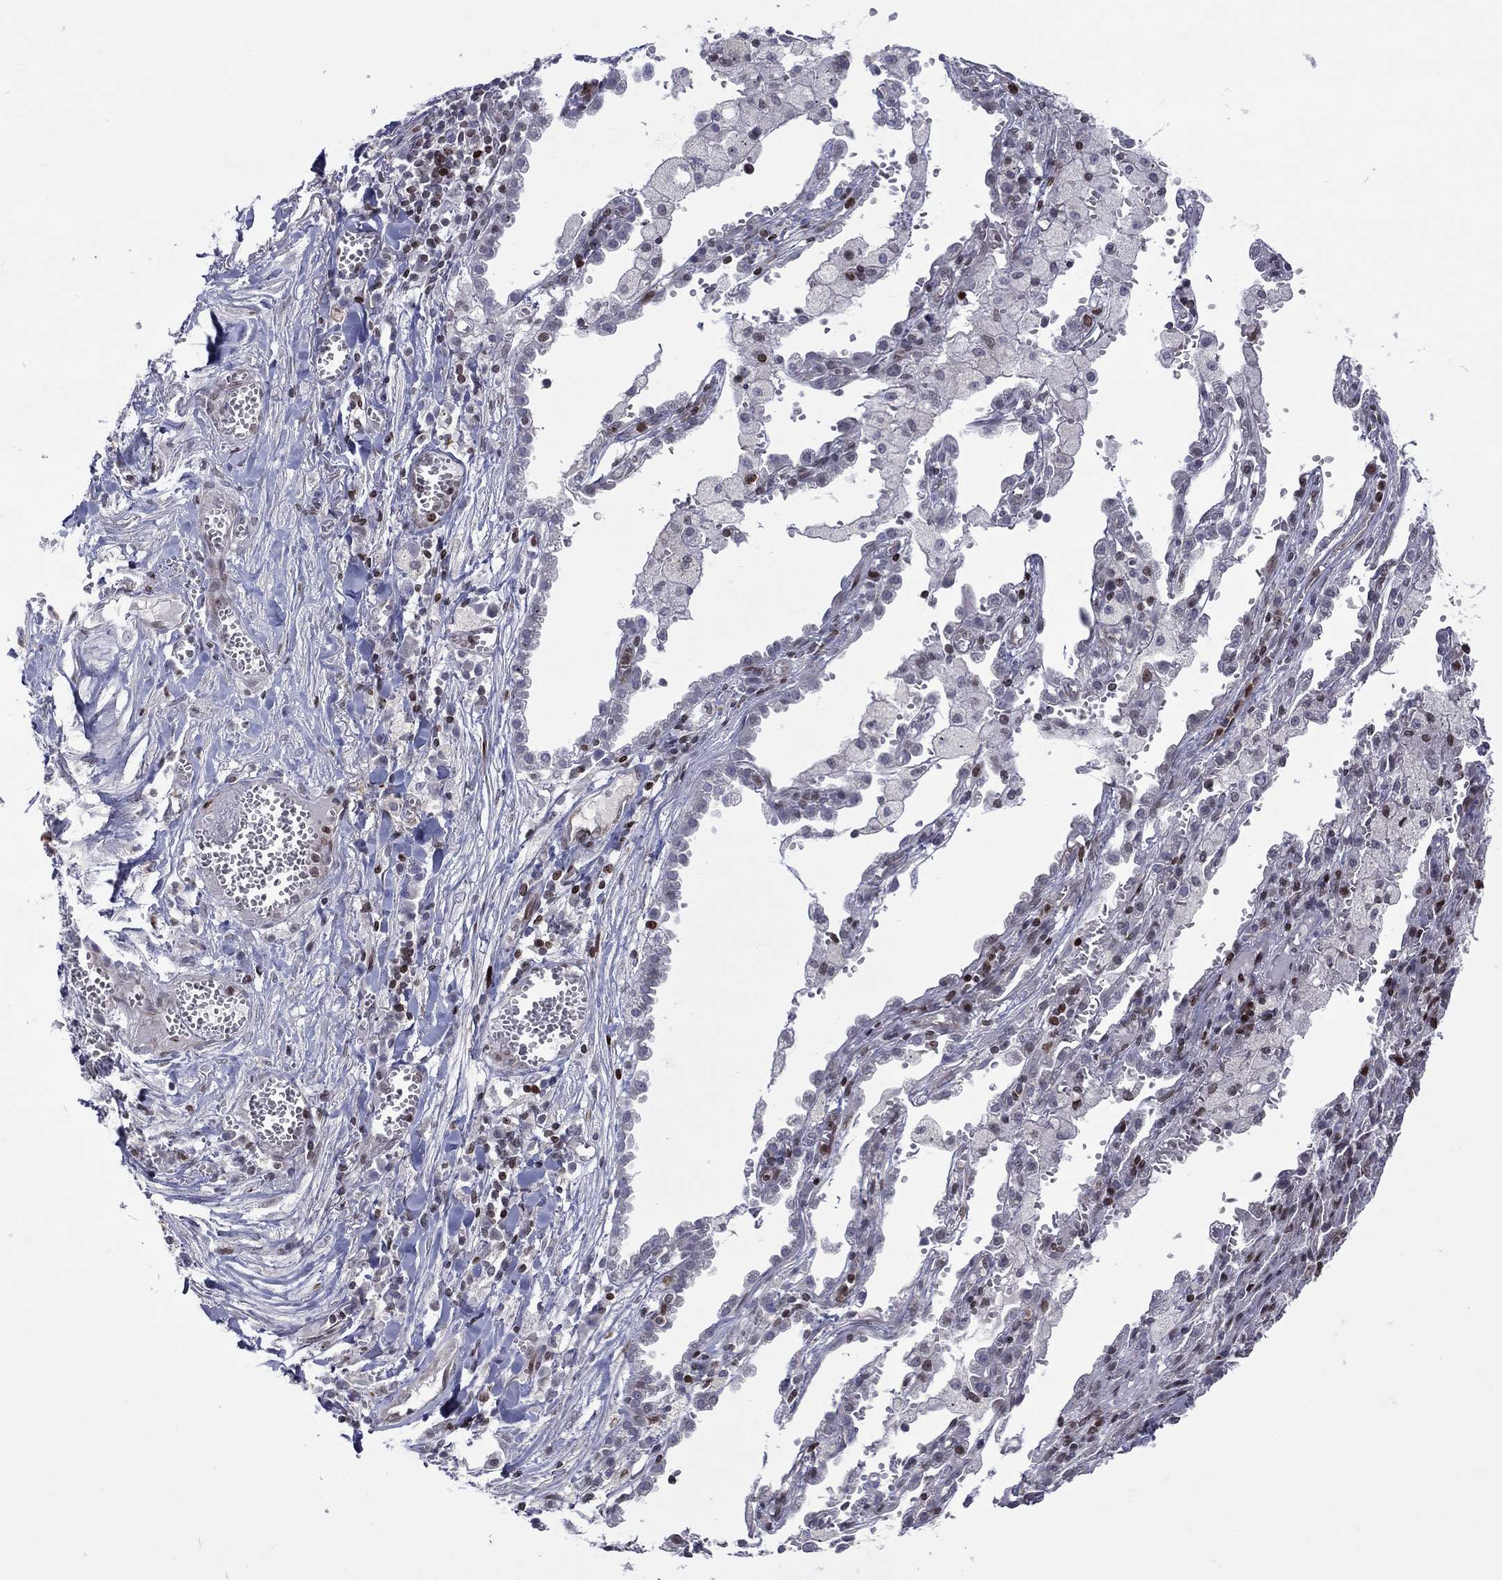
{"staining": {"intensity": "negative", "quantity": "none", "location": "none"}, "tissue": "lung cancer", "cell_type": "Tumor cells", "image_type": "cancer", "snomed": [{"axis": "morphology", "description": "Adenocarcinoma, NOS"}, {"axis": "topography", "description": "Lung"}], "caption": "Tumor cells show no significant protein staining in adenocarcinoma (lung). (IHC, brightfield microscopy, high magnification).", "gene": "DBF4B", "patient": {"sex": "male", "age": 57}}